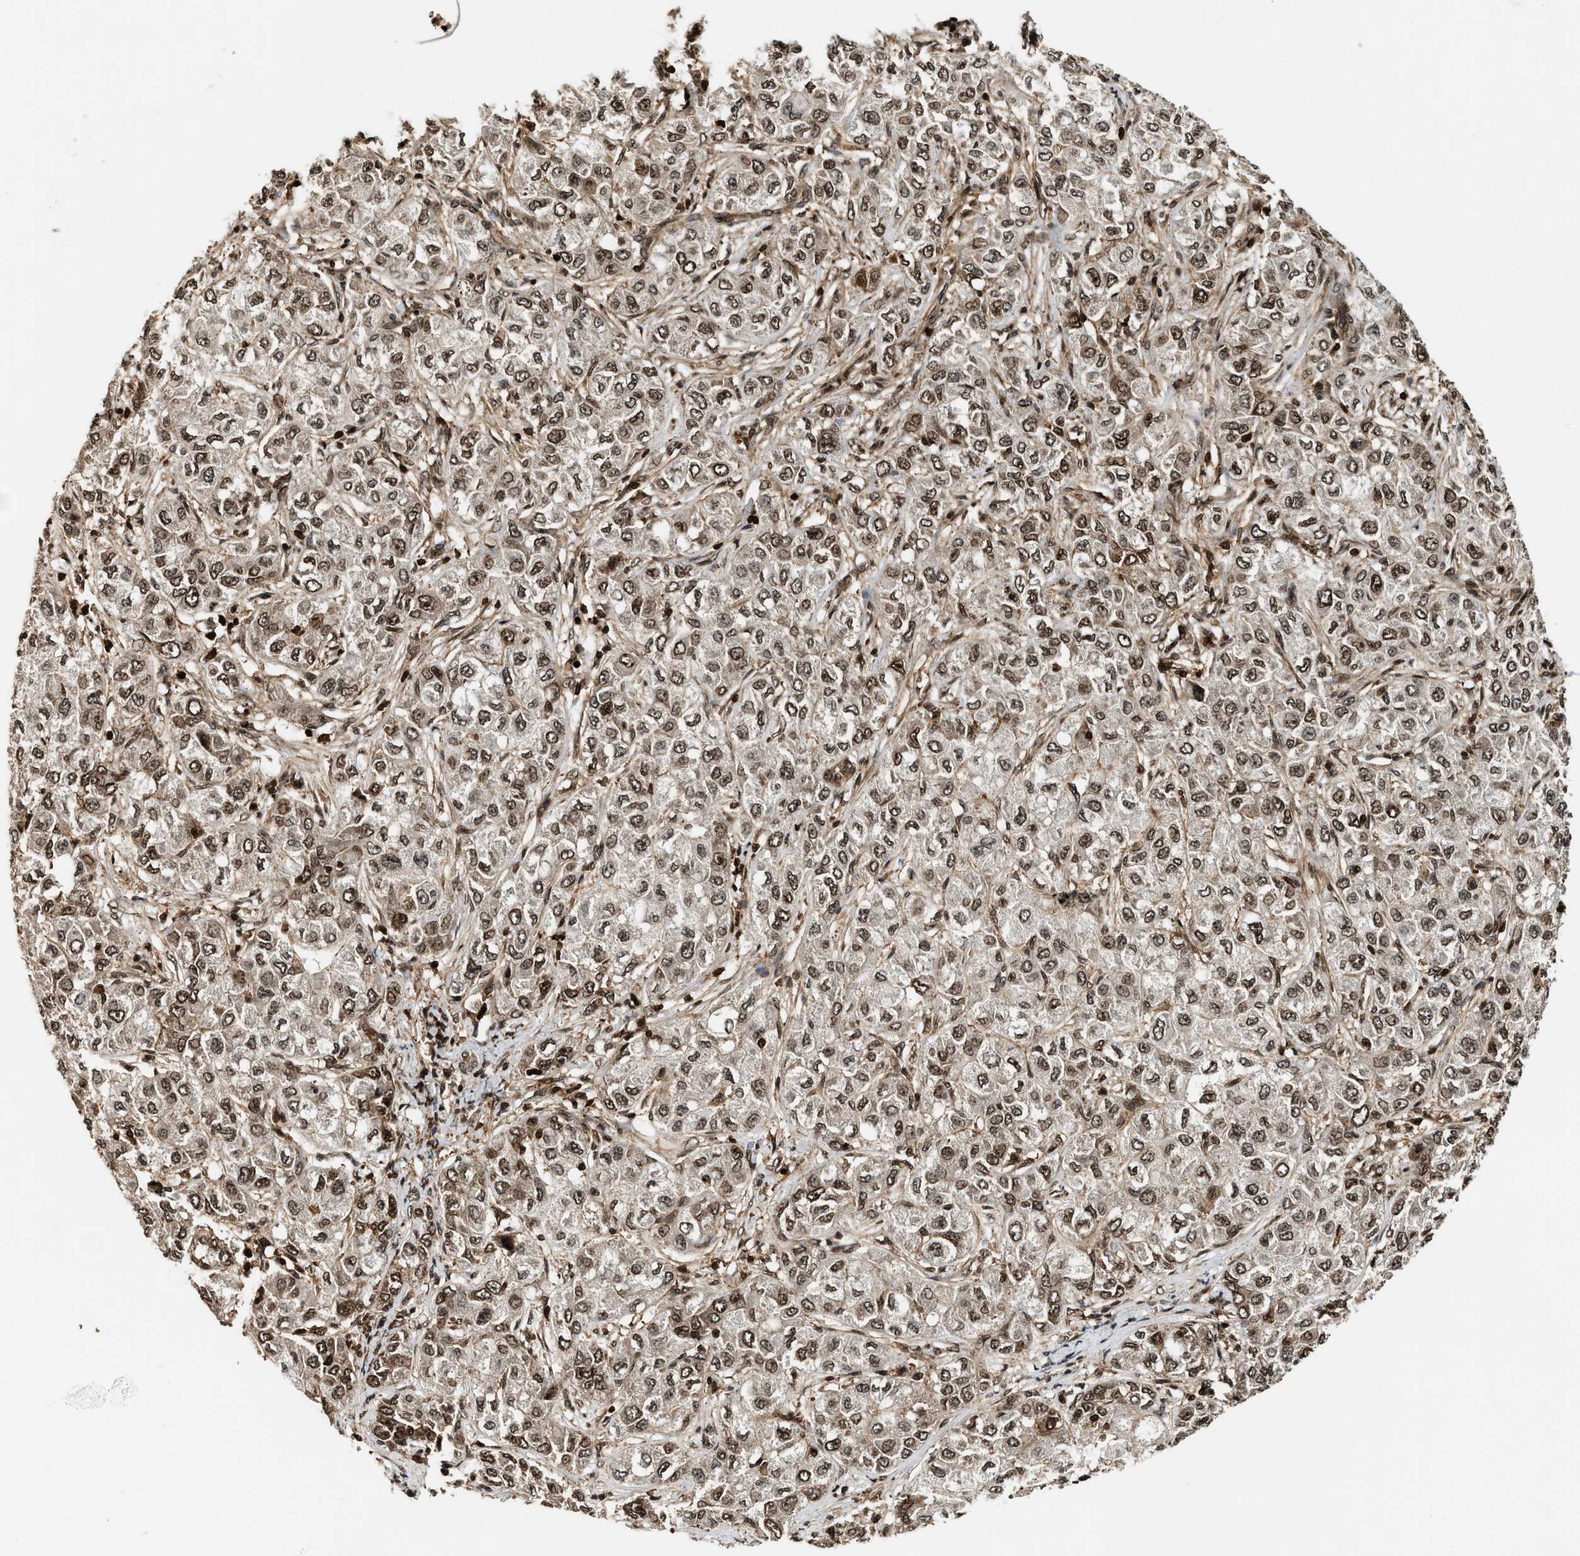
{"staining": {"intensity": "moderate", "quantity": ">75%", "location": "nuclear"}, "tissue": "liver cancer", "cell_type": "Tumor cells", "image_type": "cancer", "snomed": [{"axis": "morphology", "description": "Carcinoma, Hepatocellular, NOS"}, {"axis": "topography", "description": "Liver"}], "caption": "Human hepatocellular carcinoma (liver) stained with a brown dye displays moderate nuclear positive expression in about >75% of tumor cells.", "gene": "MDM2", "patient": {"sex": "male", "age": 80}}